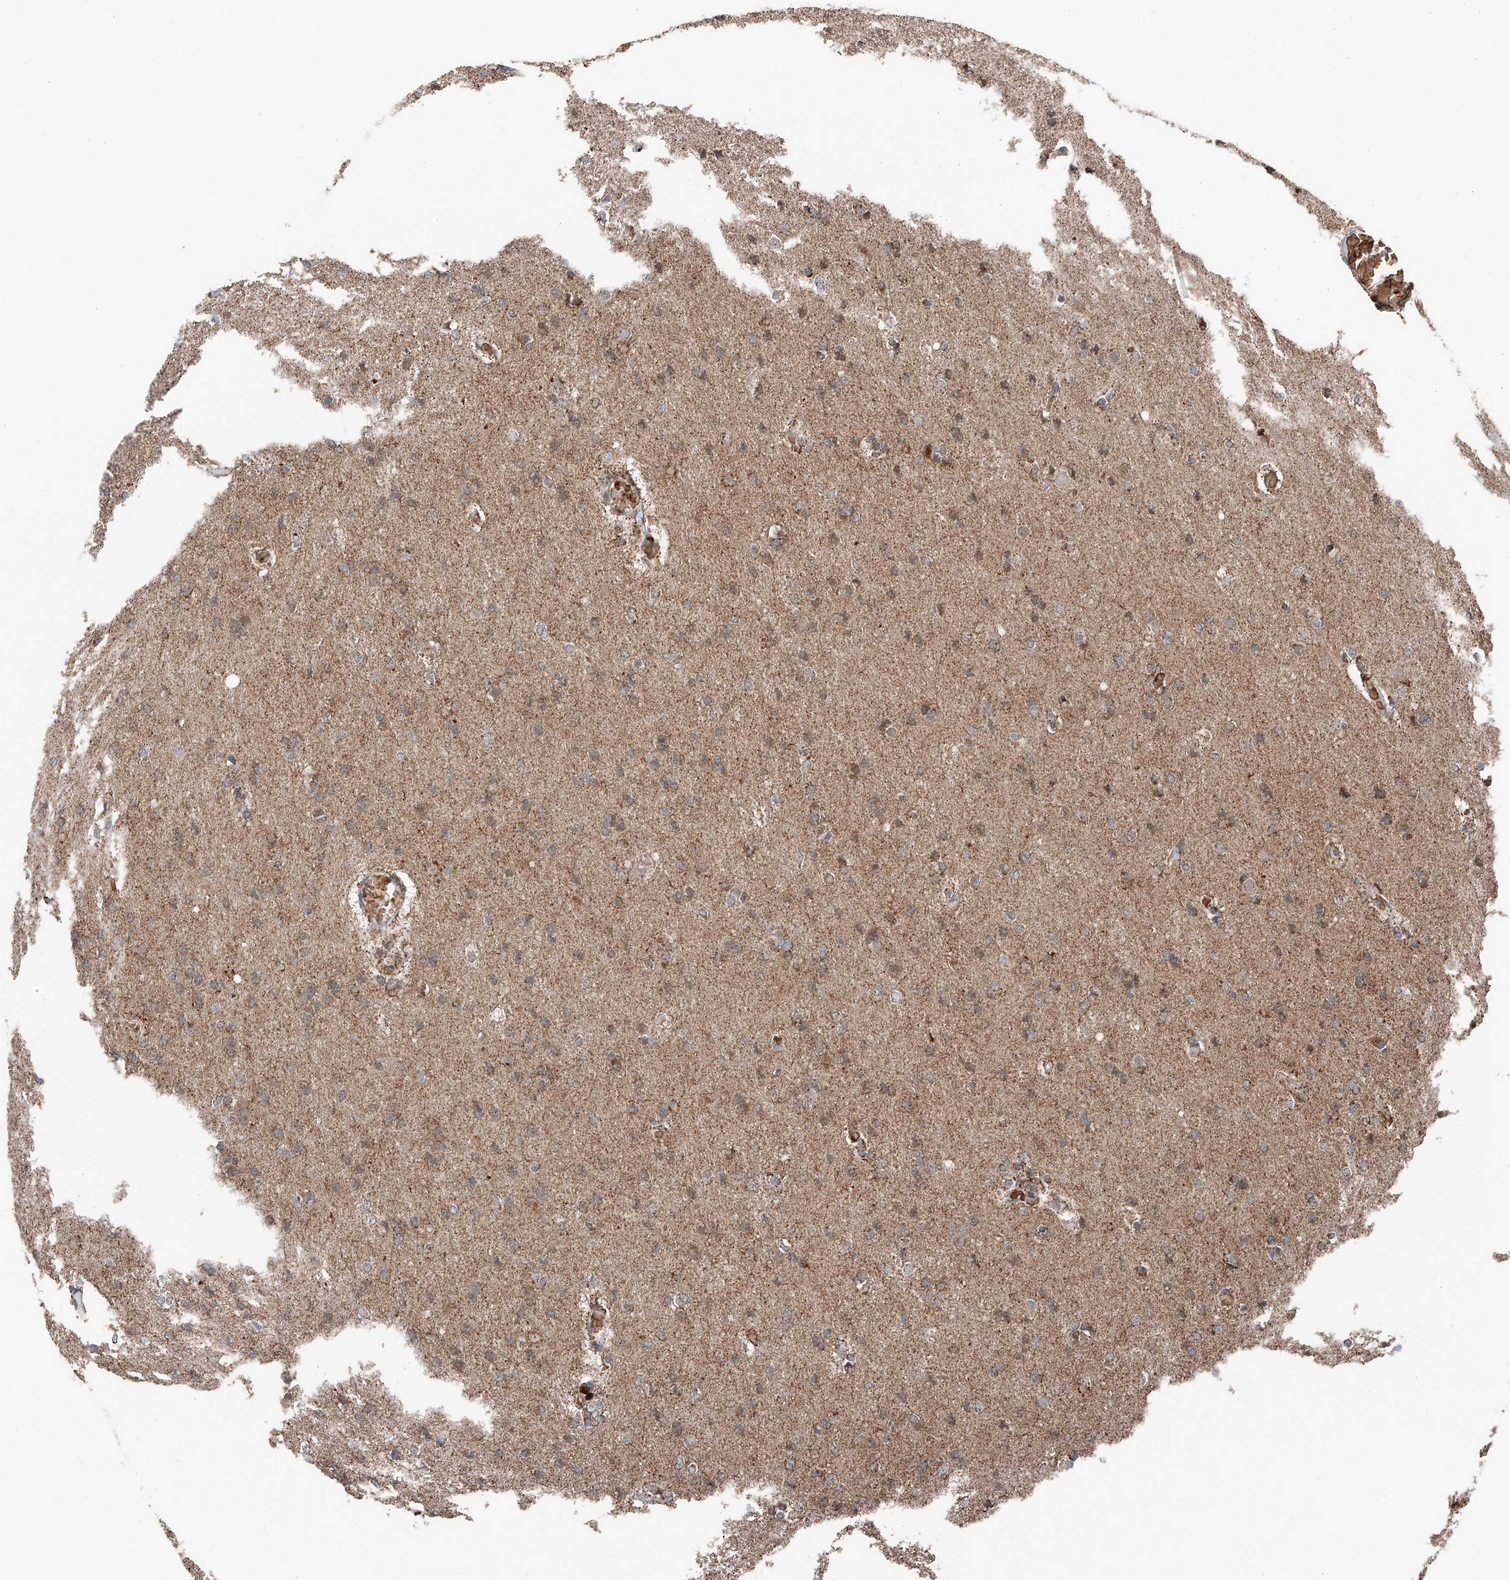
{"staining": {"intensity": "moderate", "quantity": ">75%", "location": "cytoplasmic/membranous"}, "tissue": "glioma", "cell_type": "Tumor cells", "image_type": "cancer", "snomed": [{"axis": "morphology", "description": "Glioma, malignant, High grade"}, {"axis": "topography", "description": "Cerebral cortex"}], "caption": "Protein expression analysis of high-grade glioma (malignant) exhibits moderate cytoplasmic/membranous positivity in approximately >75% of tumor cells.", "gene": "ZSCAN29", "patient": {"sex": "female", "age": 36}}